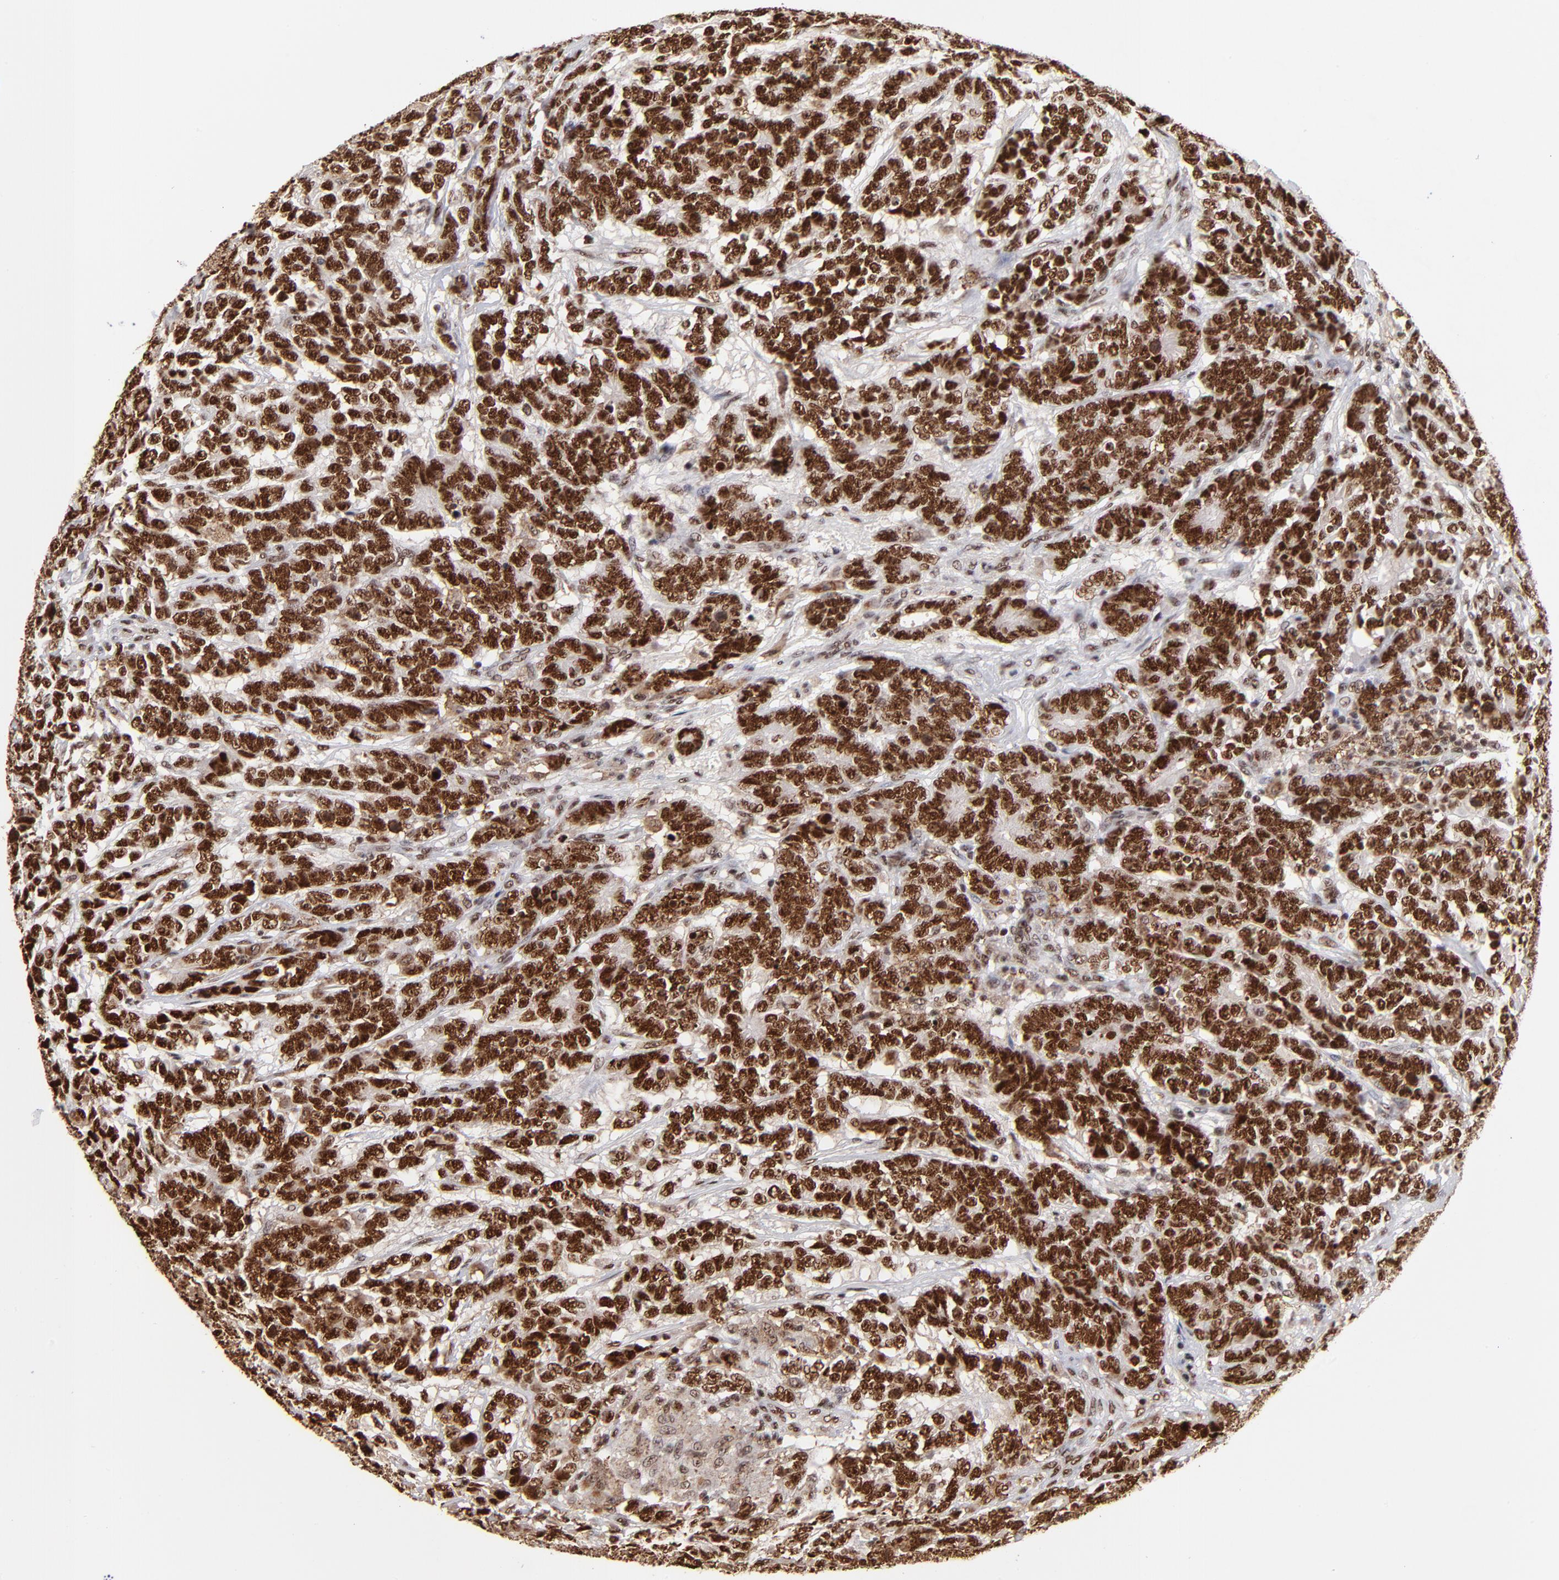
{"staining": {"intensity": "strong", "quantity": ">75%", "location": "nuclear"}, "tissue": "testis cancer", "cell_type": "Tumor cells", "image_type": "cancer", "snomed": [{"axis": "morphology", "description": "Carcinoma, Embryonal, NOS"}, {"axis": "topography", "description": "Testis"}], "caption": "Immunohistochemical staining of human testis cancer reveals strong nuclear protein positivity in about >75% of tumor cells. (Brightfield microscopy of DAB IHC at high magnification).", "gene": "ZNF146", "patient": {"sex": "male", "age": 26}}